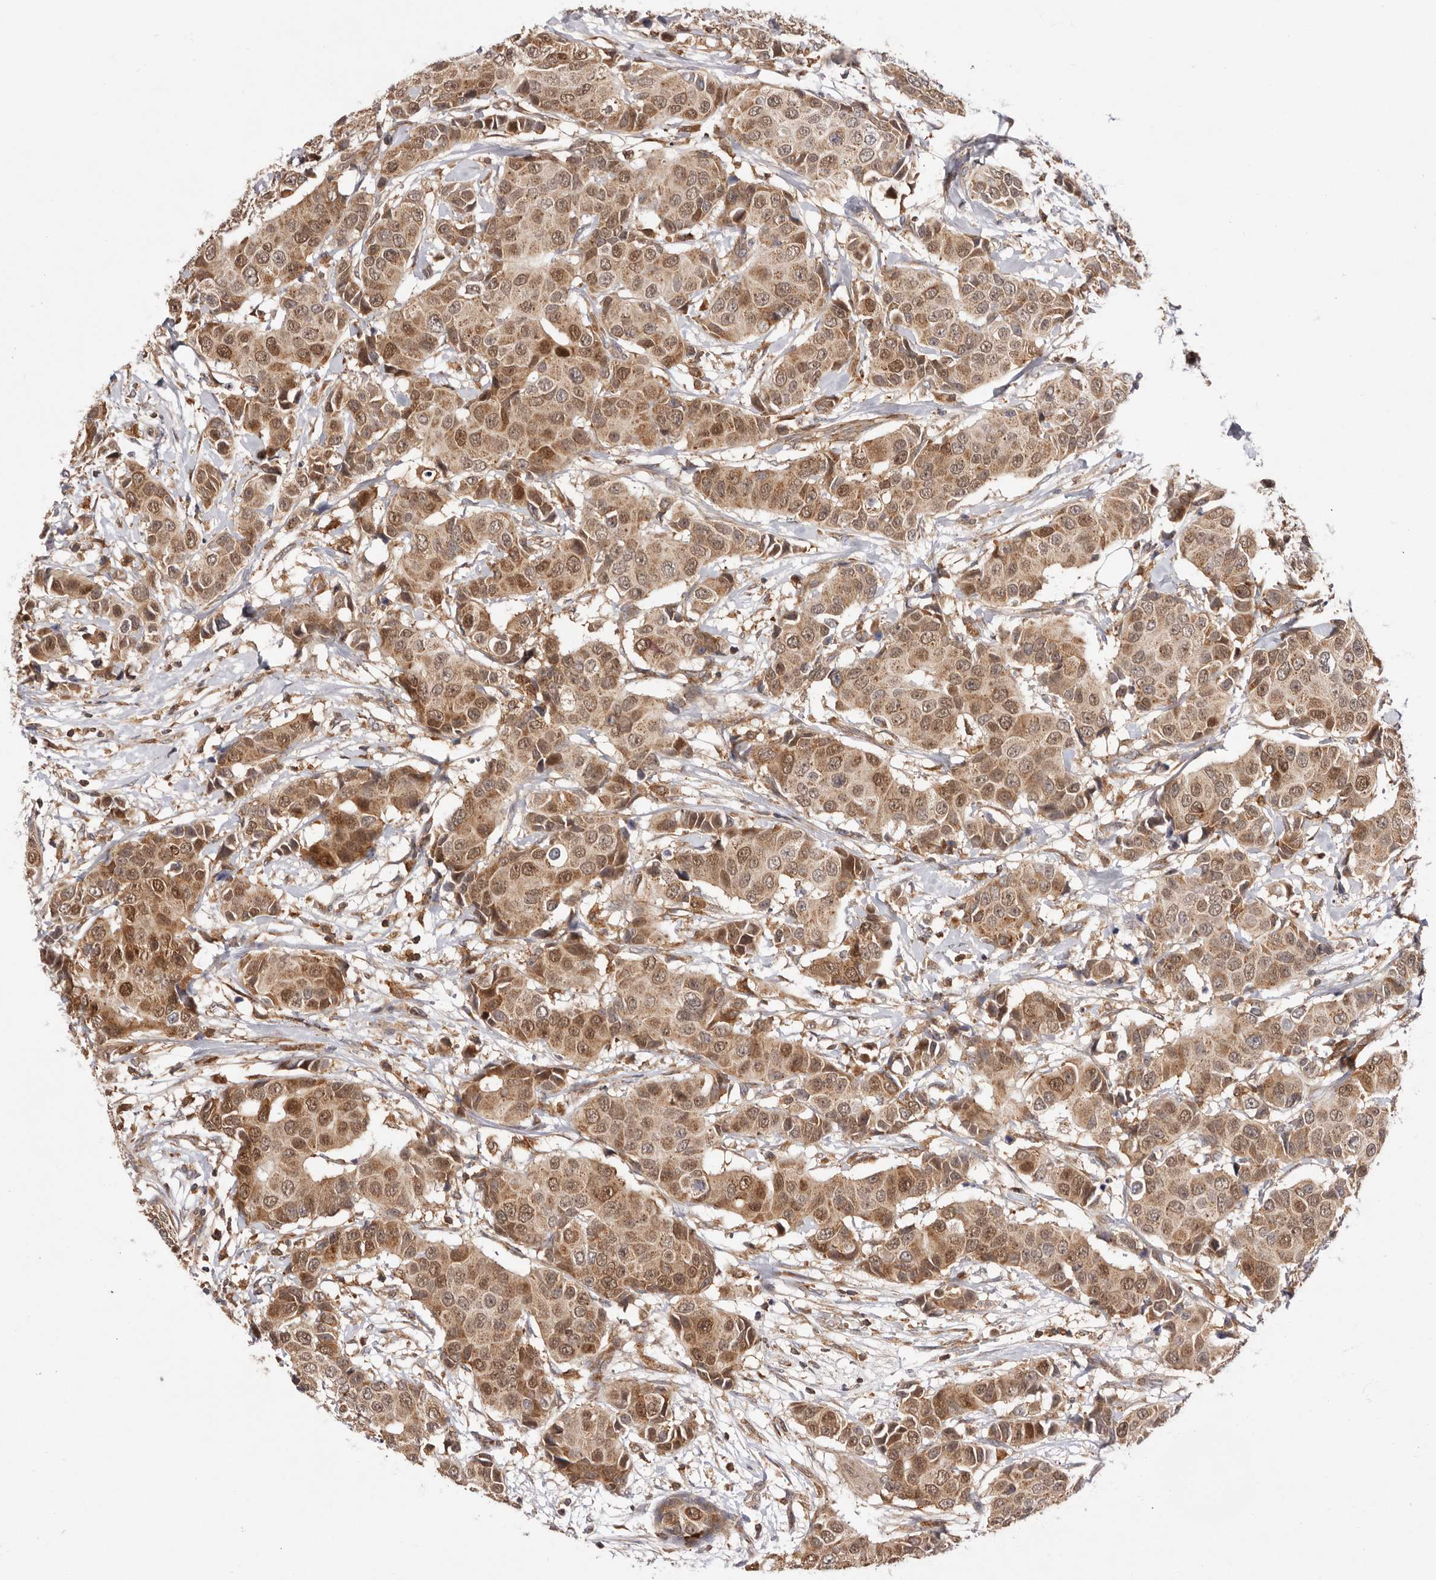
{"staining": {"intensity": "moderate", "quantity": ">75%", "location": "cytoplasmic/membranous,nuclear"}, "tissue": "breast cancer", "cell_type": "Tumor cells", "image_type": "cancer", "snomed": [{"axis": "morphology", "description": "Normal tissue, NOS"}, {"axis": "morphology", "description": "Duct carcinoma"}, {"axis": "topography", "description": "Breast"}], "caption": "Breast cancer (intraductal carcinoma) was stained to show a protein in brown. There is medium levels of moderate cytoplasmic/membranous and nuclear staining in about >75% of tumor cells.", "gene": "RNF213", "patient": {"sex": "female", "age": 39}}